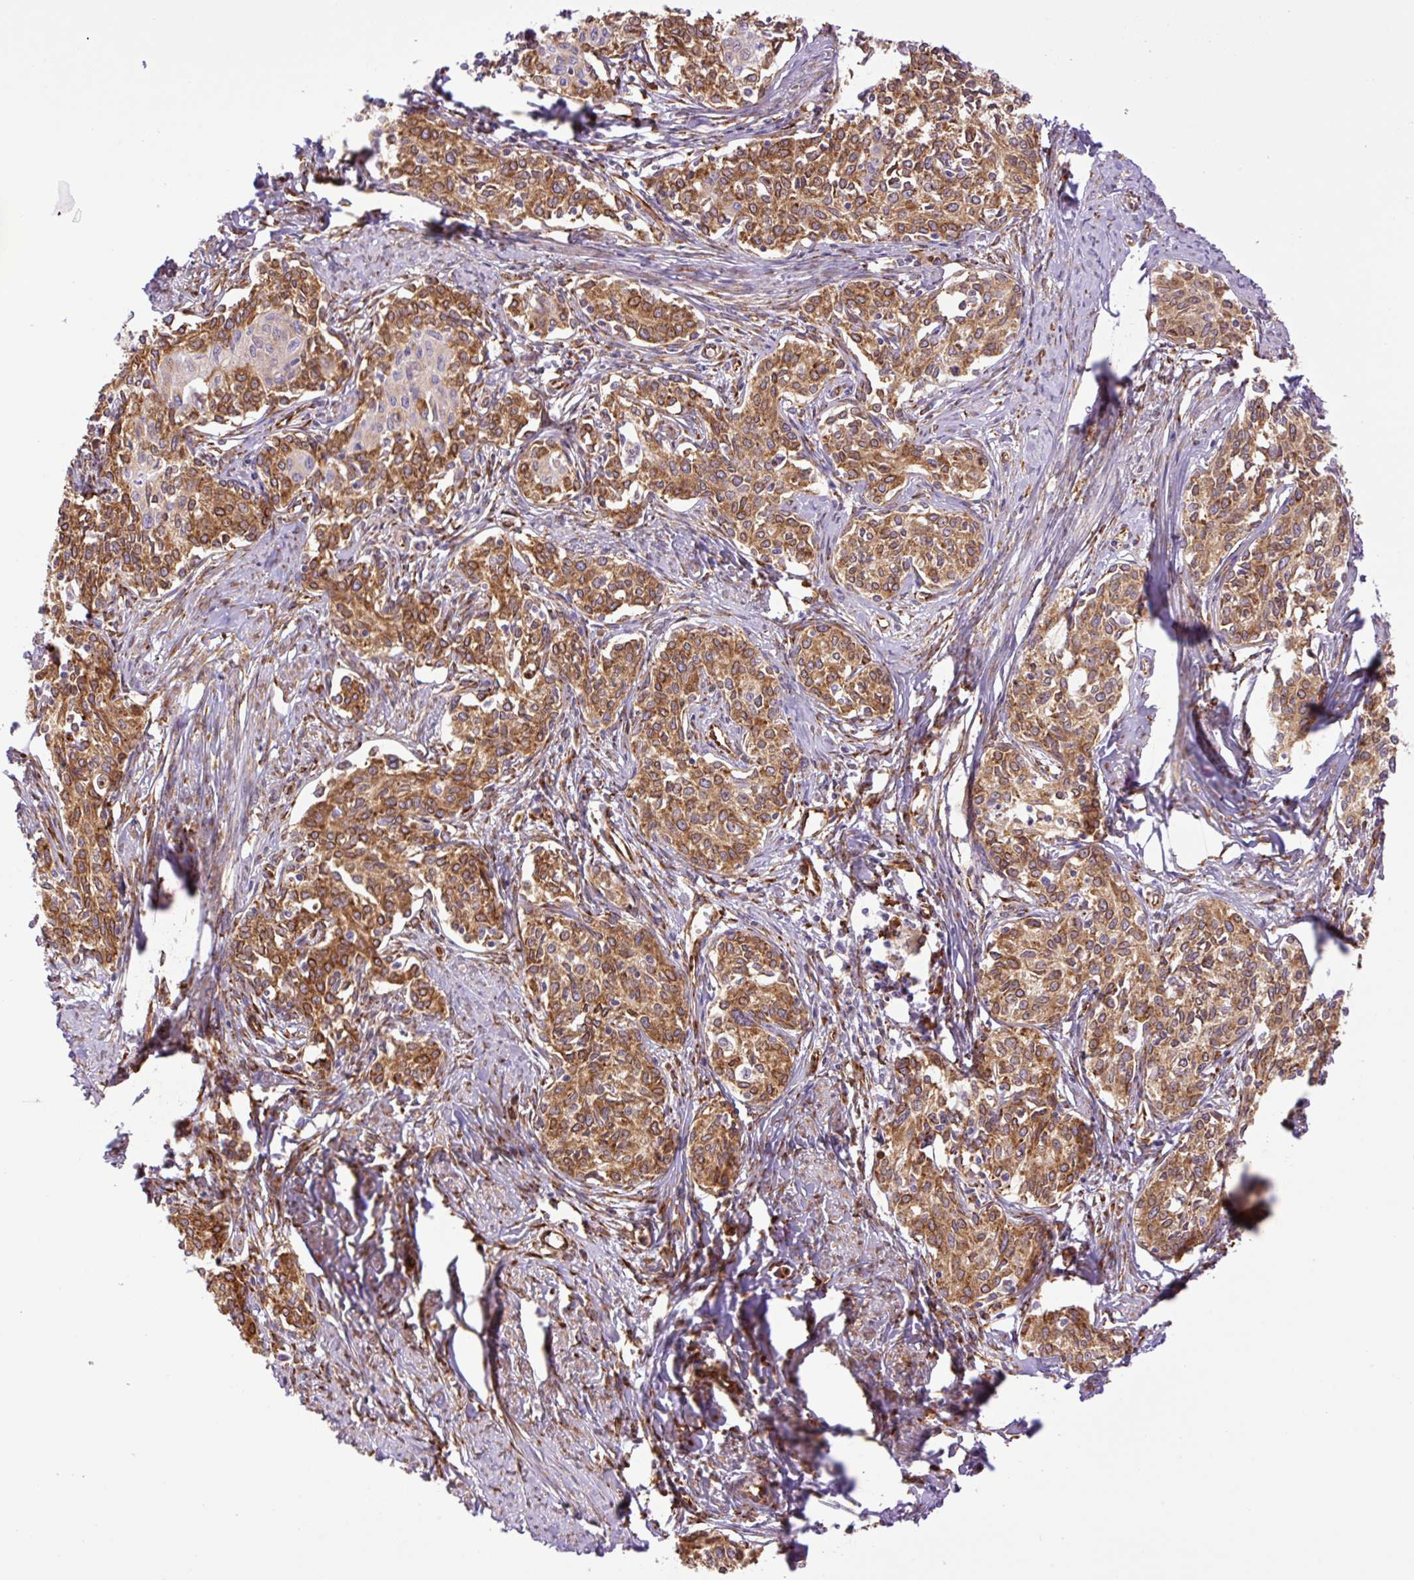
{"staining": {"intensity": "moderate", "quantity": ">75%", "location": "cytoplasmic/membranous"}, "tissue": "cervical cancer", "cell_type": "Tumor cells", "image_type": "cancer", "snomed": [{"axis": "morphology", "description": "Squamous cell carcinoma, NOS"}, {"axis": "morphology", "description": "Adenocarcinoma, NOS"}, {"axis": "topography", "description": "Cervix"}], "caption": "This micrograph reveals squamous cell carcinoma (cervical) stained with immunohistochemistry to label a protein in brown. The cytoplasmic/membranous of tumor cells show moderate positivity for the protein. Nuclei are counter-stained blue.", "gene": "RAB30", "patient": {"sex": "female", "age": 52}}